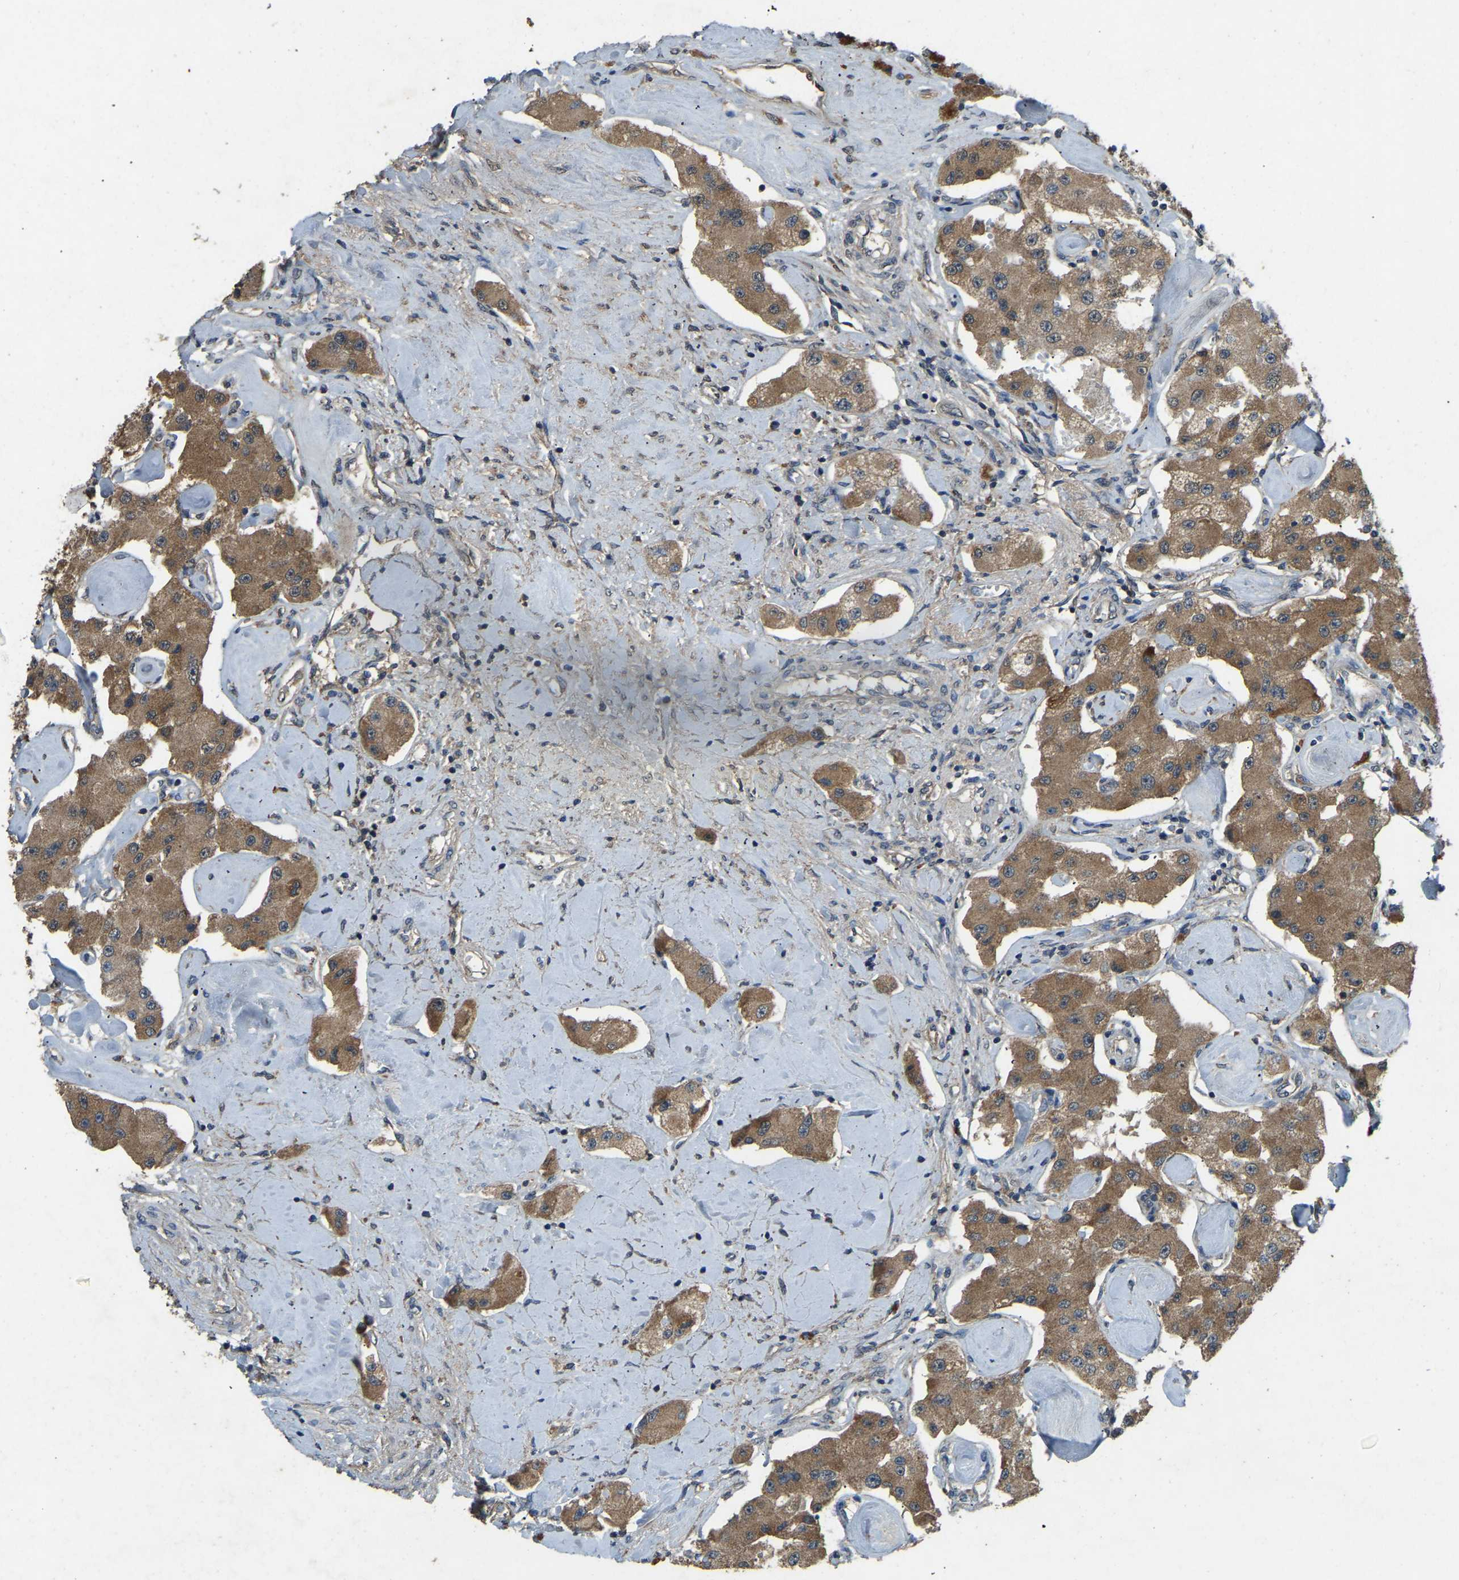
{"staining": {"intensity": "moderate", "quantity": ">75%", "location": "cytoplasmic/membranous"}, "tissue": "carcinoid", "cell_type": "Tumor cells", "image_type": "cancer", "snomed": [{"axis": "morphology", "description": "Carcinoid, malignant, NOS"}, {"axis": "topography", "description": "Pancreas"}], "caption": "Carcinoid (malignant) stained with a protein marker demonstrates moderate staining in tumor cells.", "gene": "ATP8B1", "patient": {"sex": "male", "age": 41}}